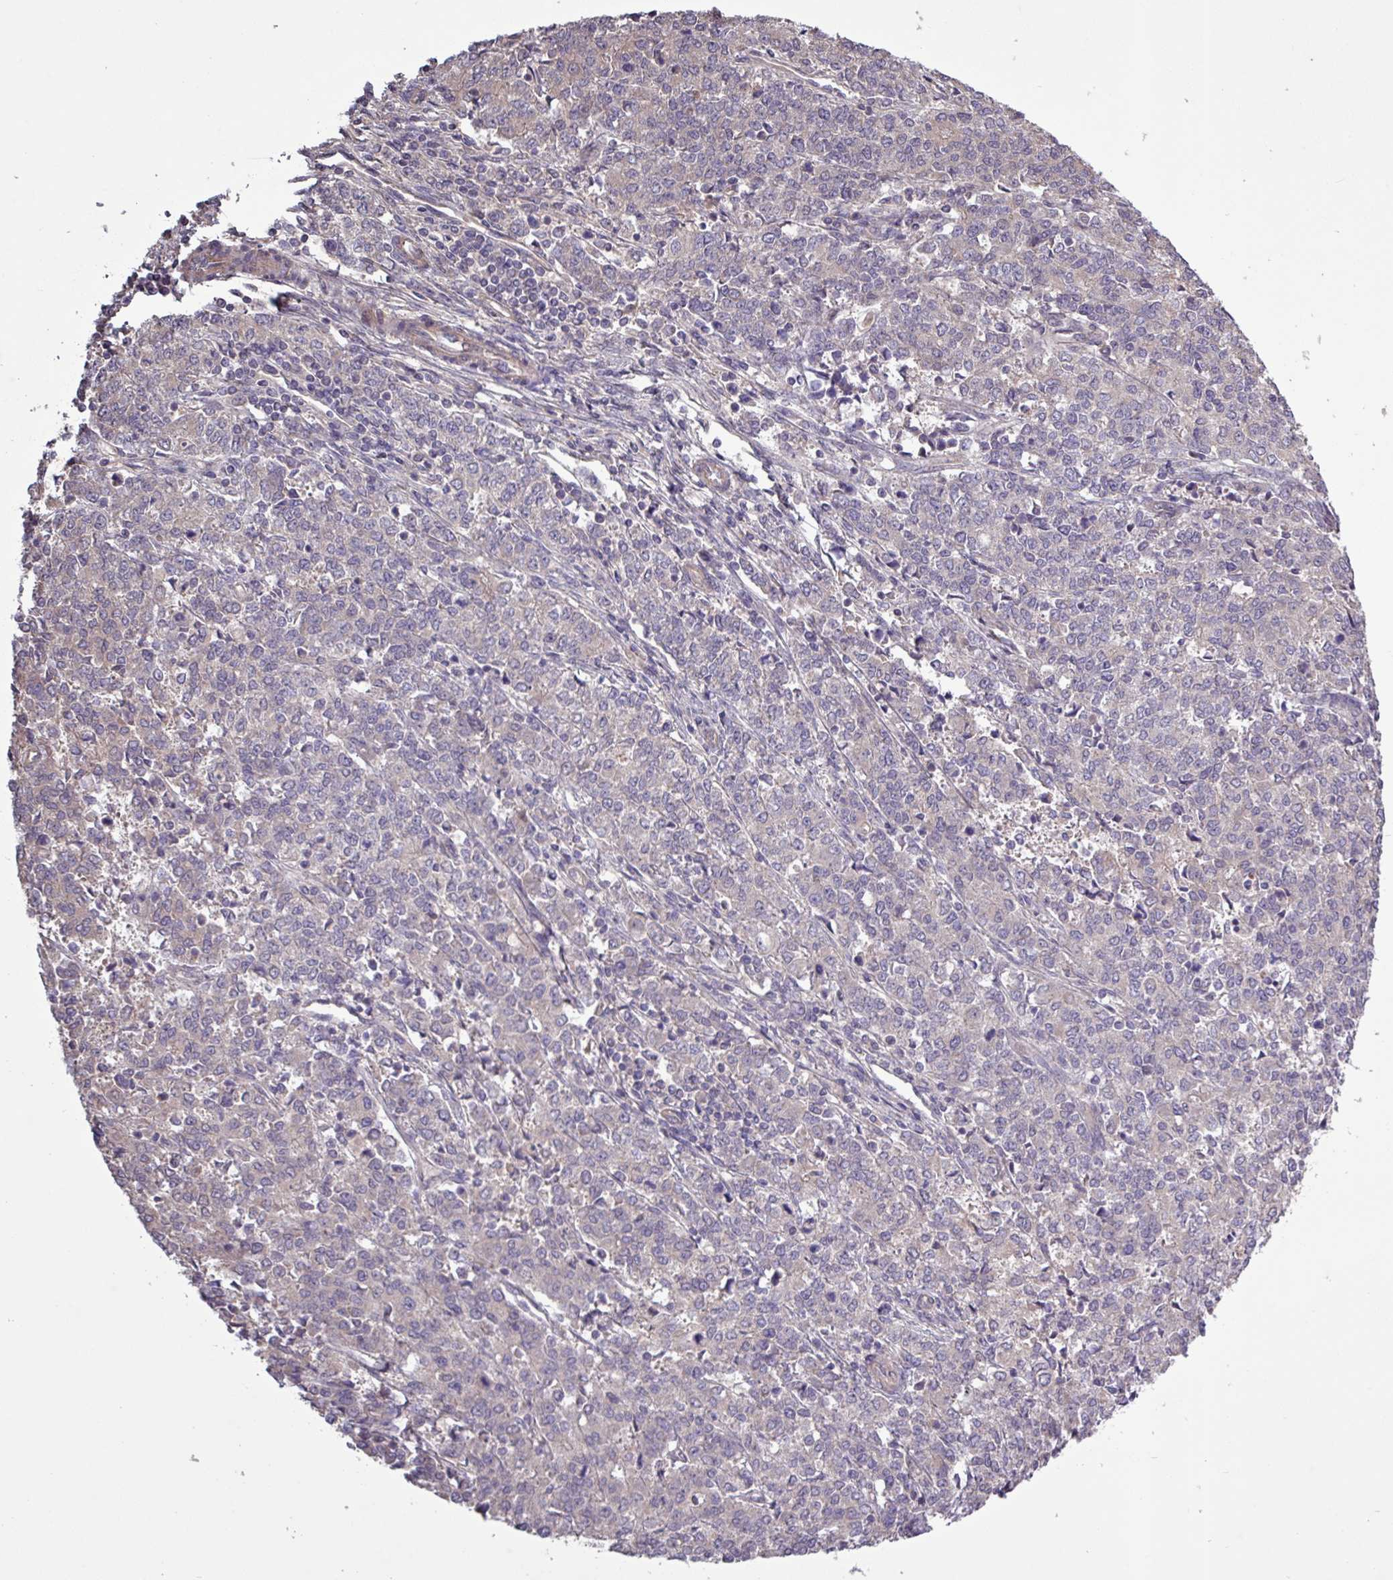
{"staining": {"intensity": "negative", "quantity": "none", "location": "none"}, "tissue": "endometrial cancer", "cell_type": "Tumor cells", "image_type": "cancer", "snomed": [{"axis": "morphology", "description": "Adenocarcinoma, NOS"}, {"axis": "topography", "description": "Endometrium"}], "caption": "A high-resolution micrograph shows IHC staining of endometrial cancer, which shows no significant expression in tumor cells.", "gene": "TRABD2A", "patient": {"sex": "female", "age": 50}}